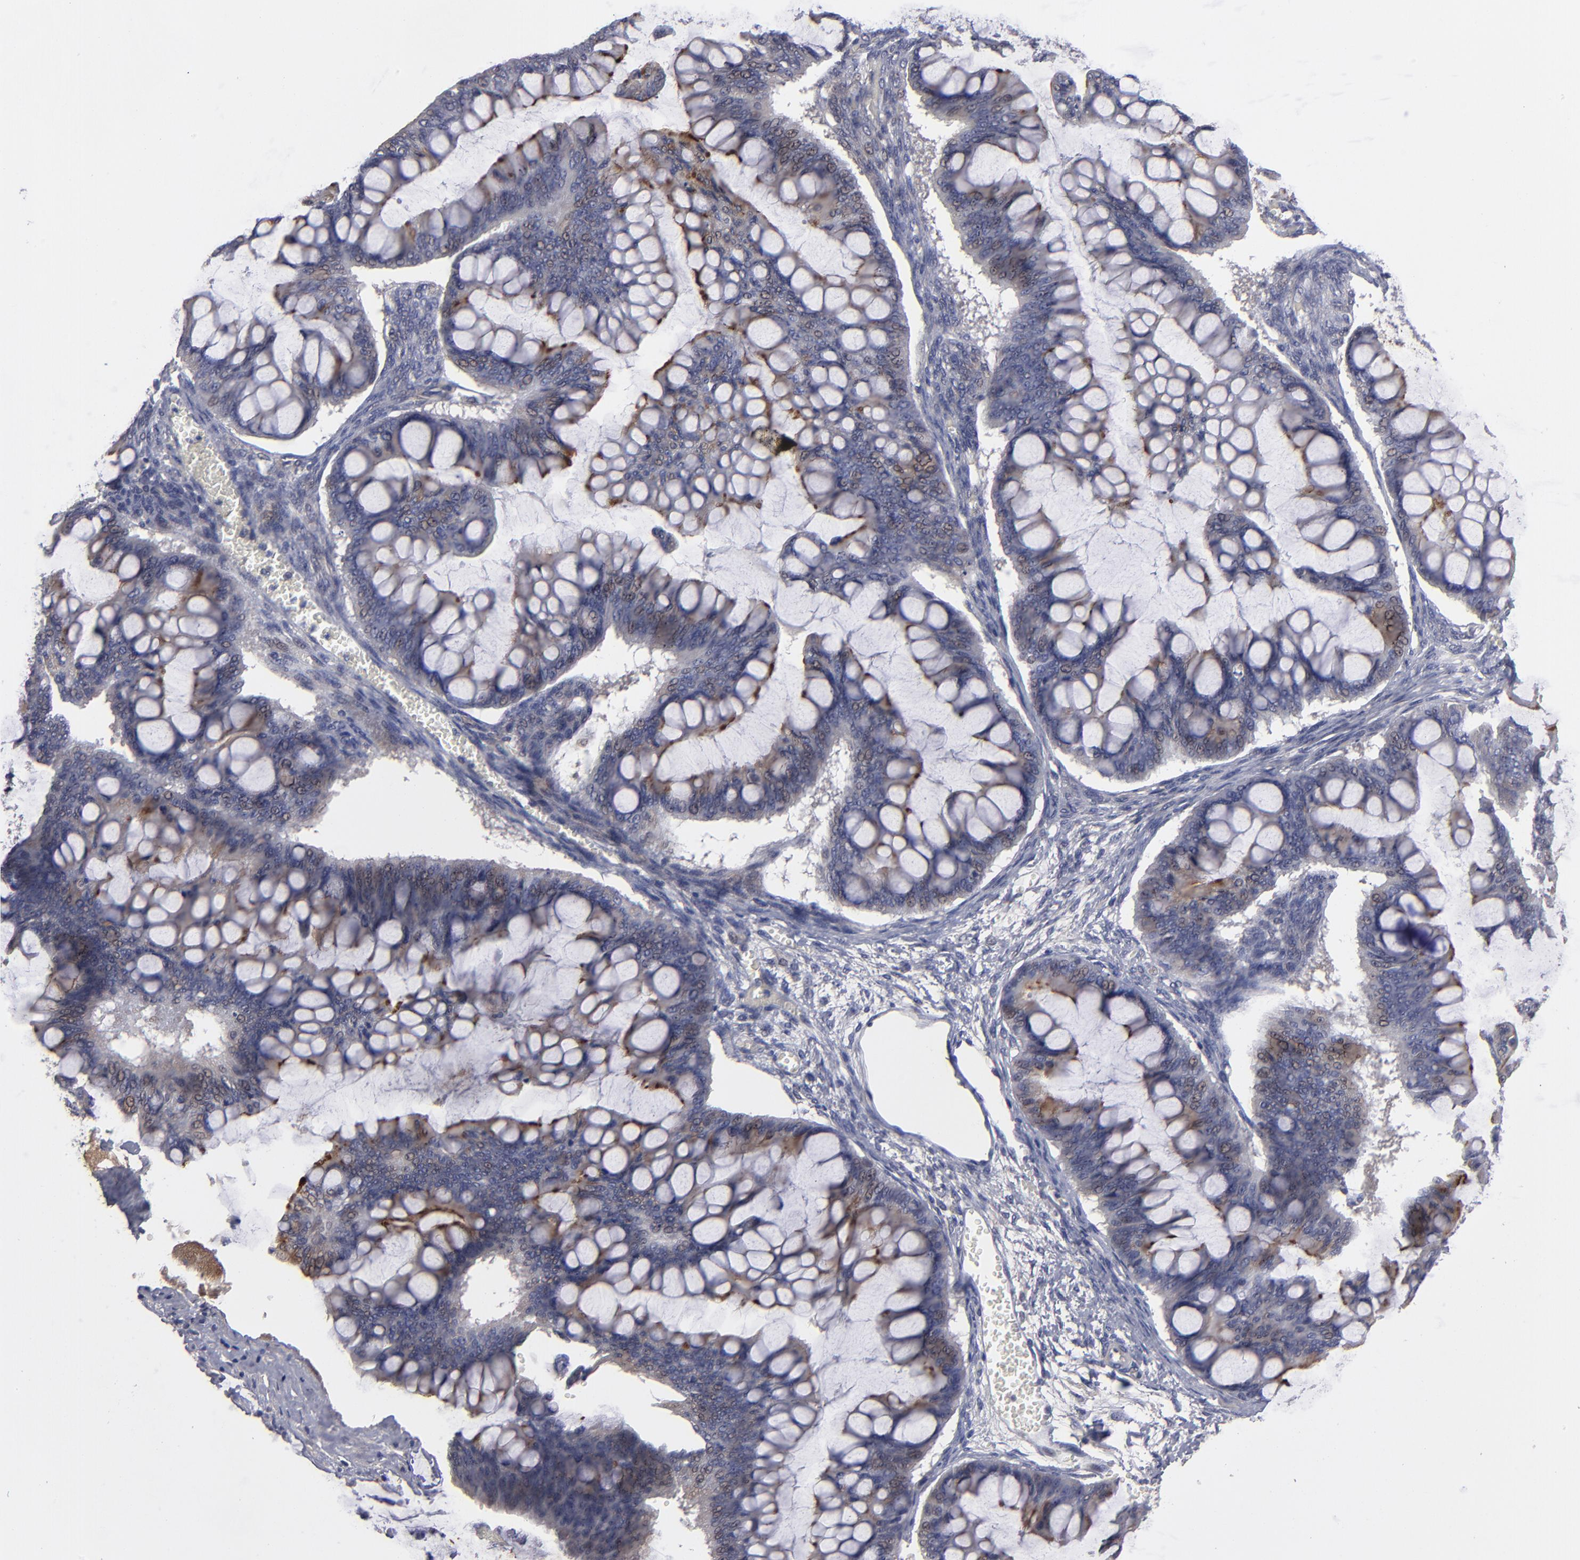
{"staining": {"intensity": "moderate", "quantity": "25%-75%", "location": "cytoplasmic/membranous"}, "tissue": "ovarian cancer", "cell_type": "Tumor cells", "image_type": "cancer", "snomed": [{"axis": "morphology", "description": "Cystadenocarcinoma, mucinous, NOS"}, {"axis": "topography", "description": "Ovary"}], "caption": "This image shows ovarian mucinous cystadenocarcinoma stained with immunohistochemistry to label a protein in brown. The cytoplasmic/membranous of tumor cells show moderate positivity for the protein. Nuclei are counter-stained blue.", "gene": "GPM6B", "patient": {"sex": "female", "age": 73}}